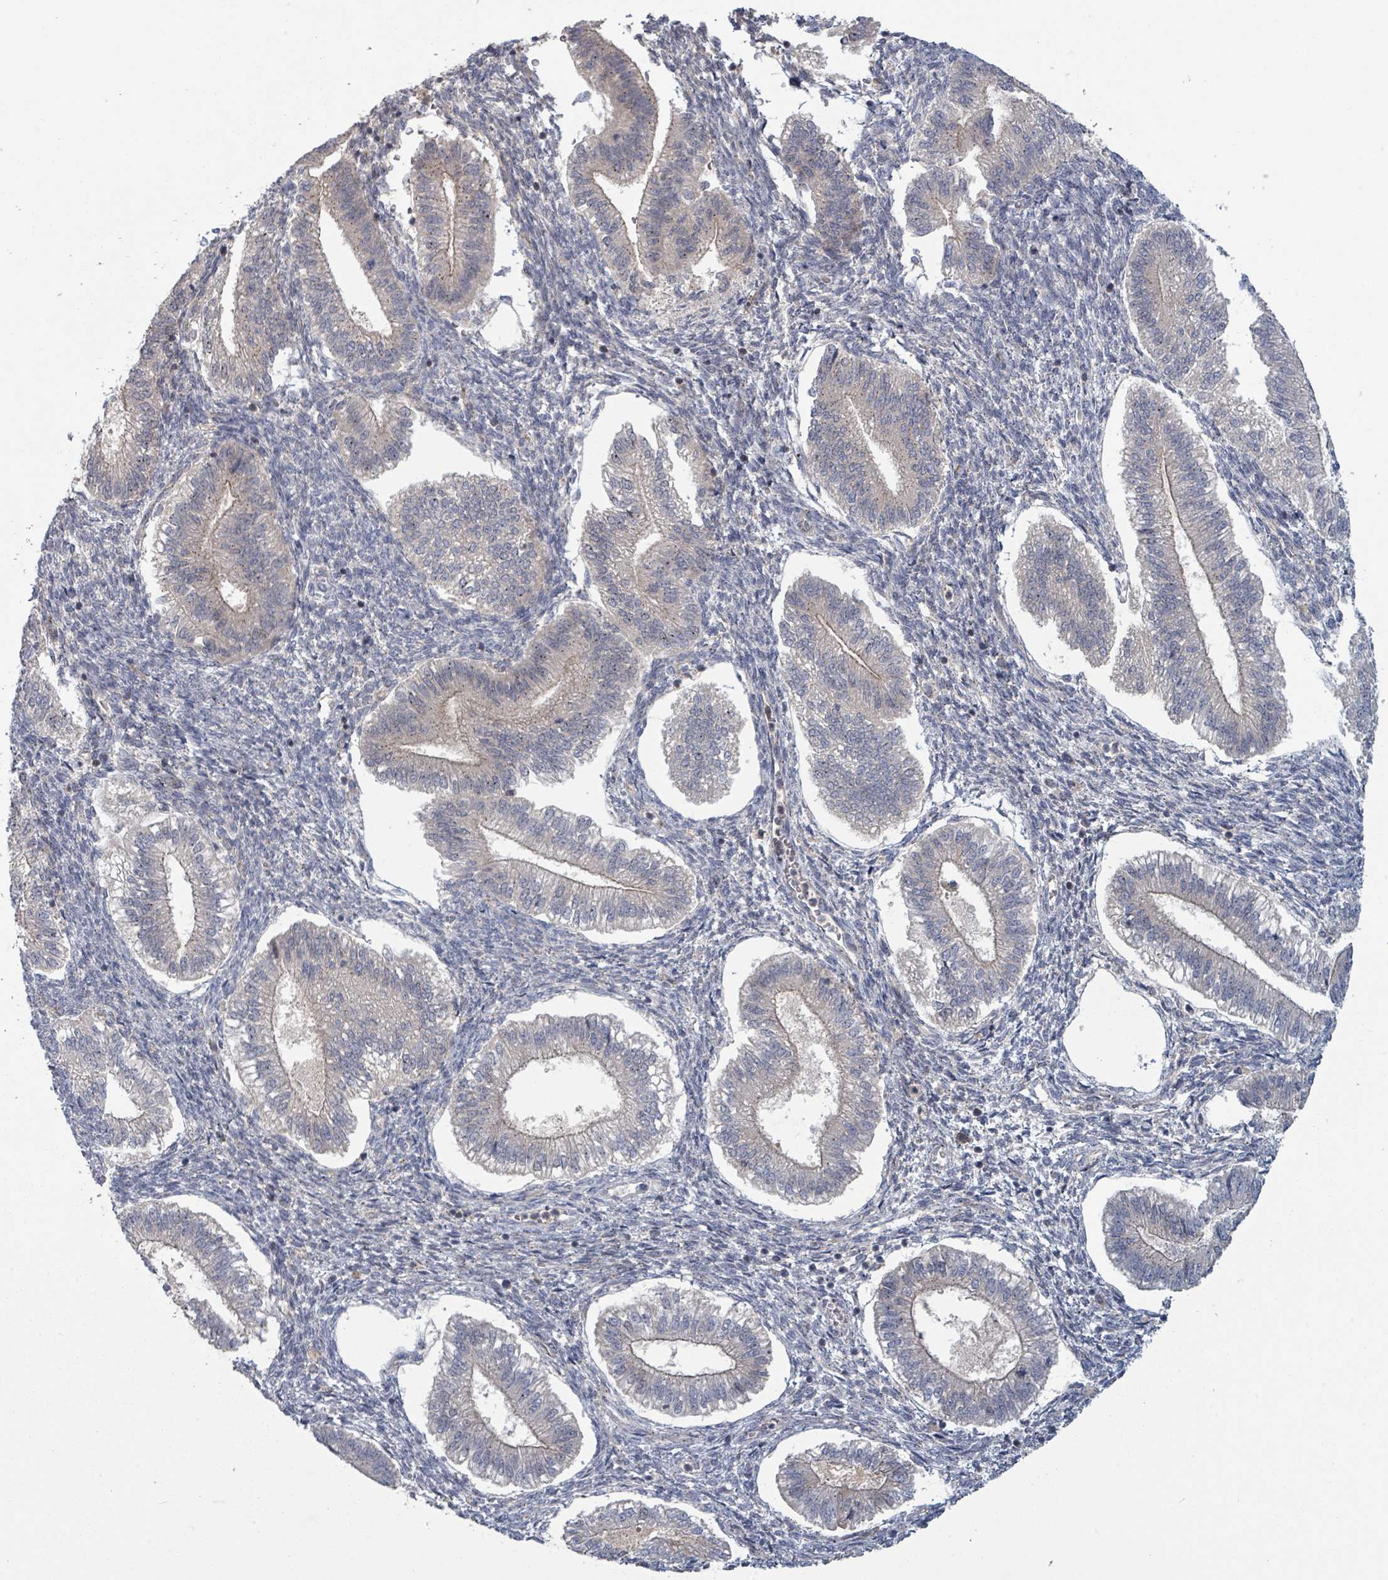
{"staining": {"intensity": "negative", "quantity": "none", "location": "none"}, "tissue": "endometrium", "cell_type": "Cells in endometrial stroma", "image_type": "normal", "snomed": [{"axis": "morphology", "description": "Normal tissue, NOS"}, {"axis": "topography", "description": "Endometrium"}], "caption": "The image shows no staining of cells in endometrial stroma in benign endometrium.", "gene": "COL5A3", "patient": {"sex": "female", "age": 25}}